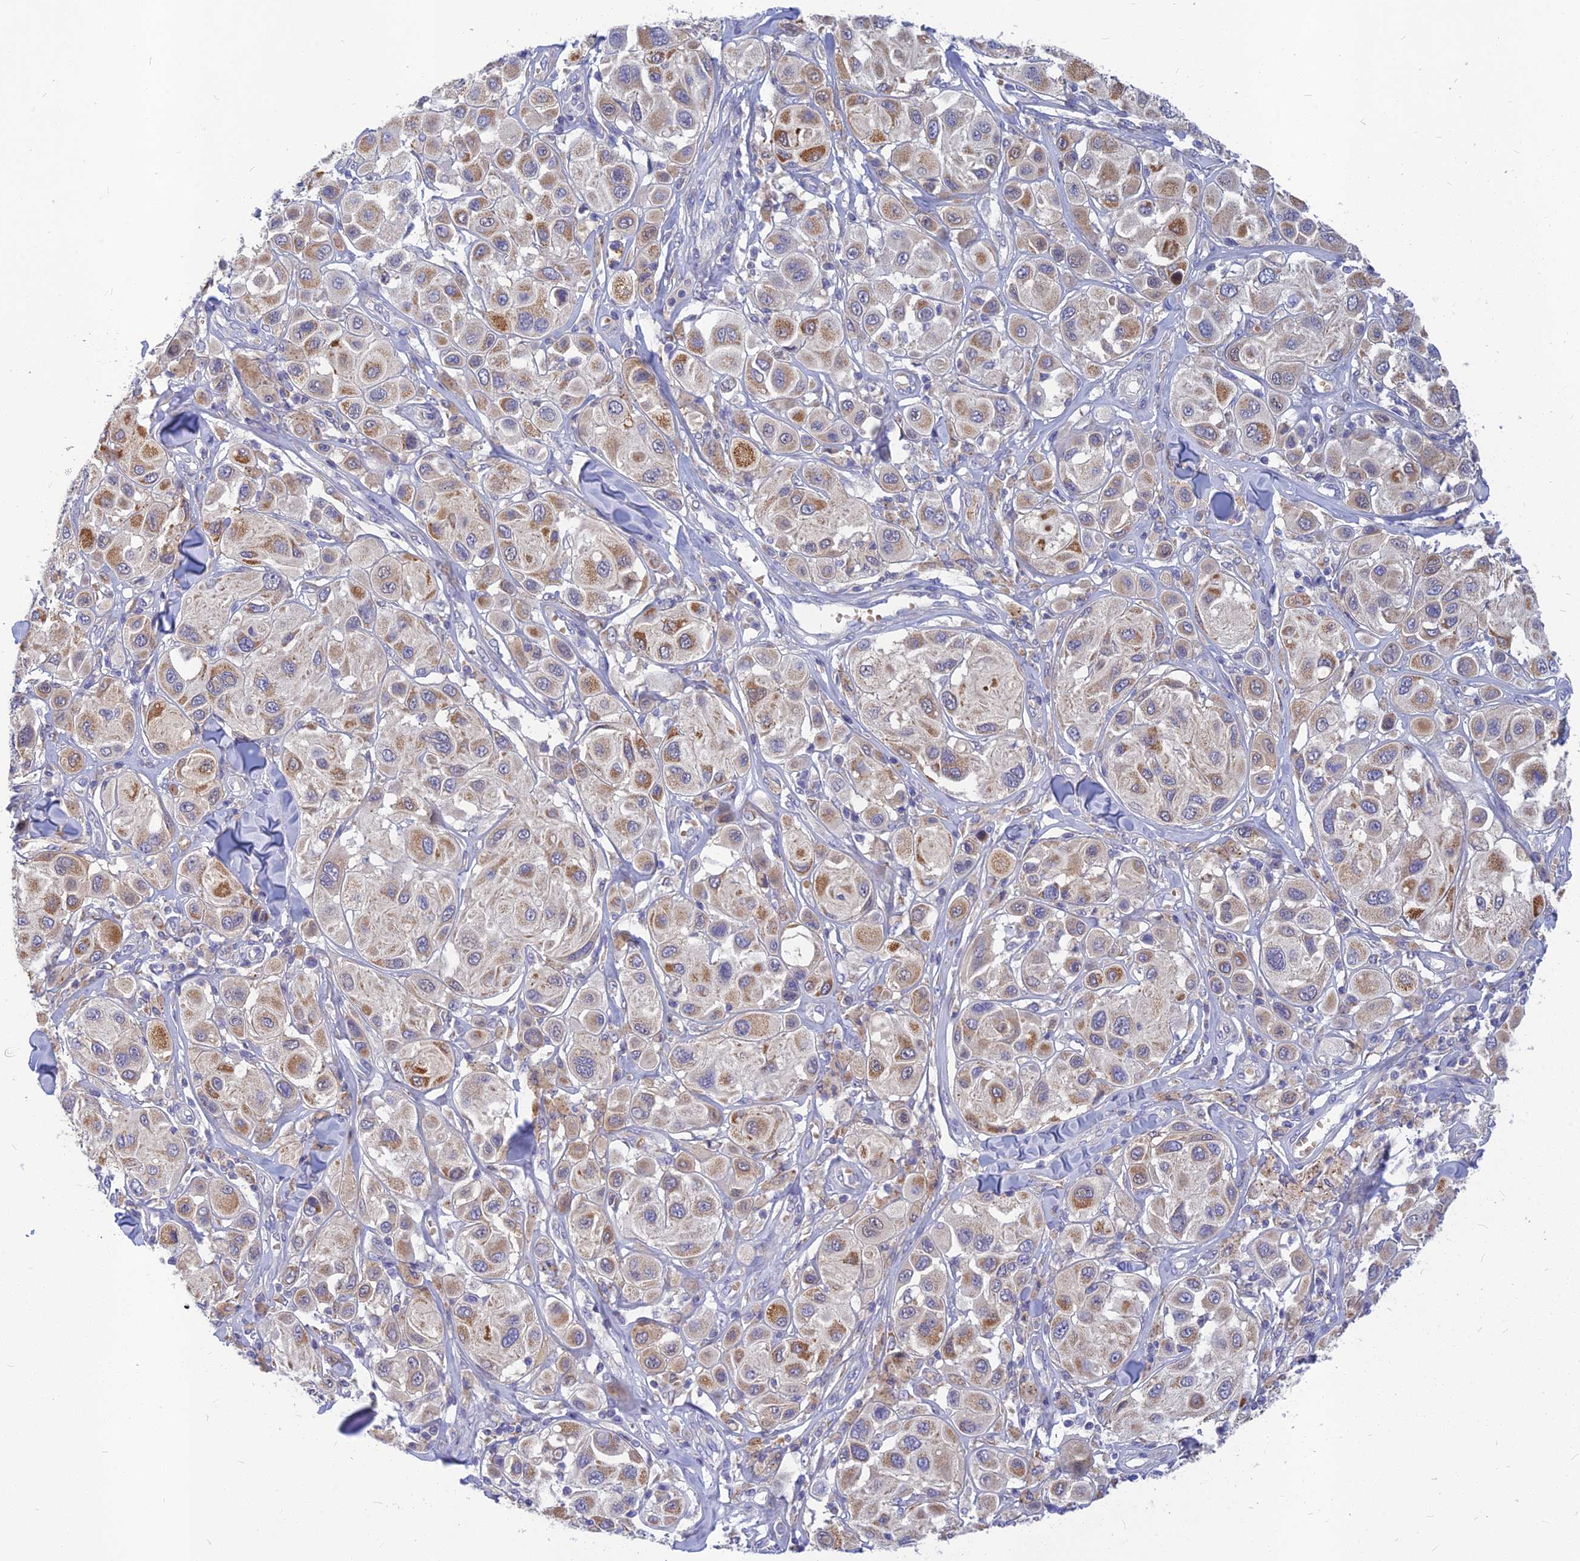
{"staining": {"intensity": "moderate", "quantity": ">75%", "location": "cytoplasmic/membranous"}, "tissue": "melanoma", "cell_type": "Tumor cells", "image_type": "cancer", "snomed": [{"axis": "morphology", "description": "Malignant melanoma, Metastatic site"}, {"axis": "topography", "description": "Skin"}], "caption": "DAB (3,3'-diaminobenzidine) immunohistochemical staining of human malignant melanoma (metastatic site) displays moderate cytoplasmic/membranous protein expression in approximately >75% of tumor cells.", "gene": "CACNA1B", "patient": {"sex": "male", "age": 41}}